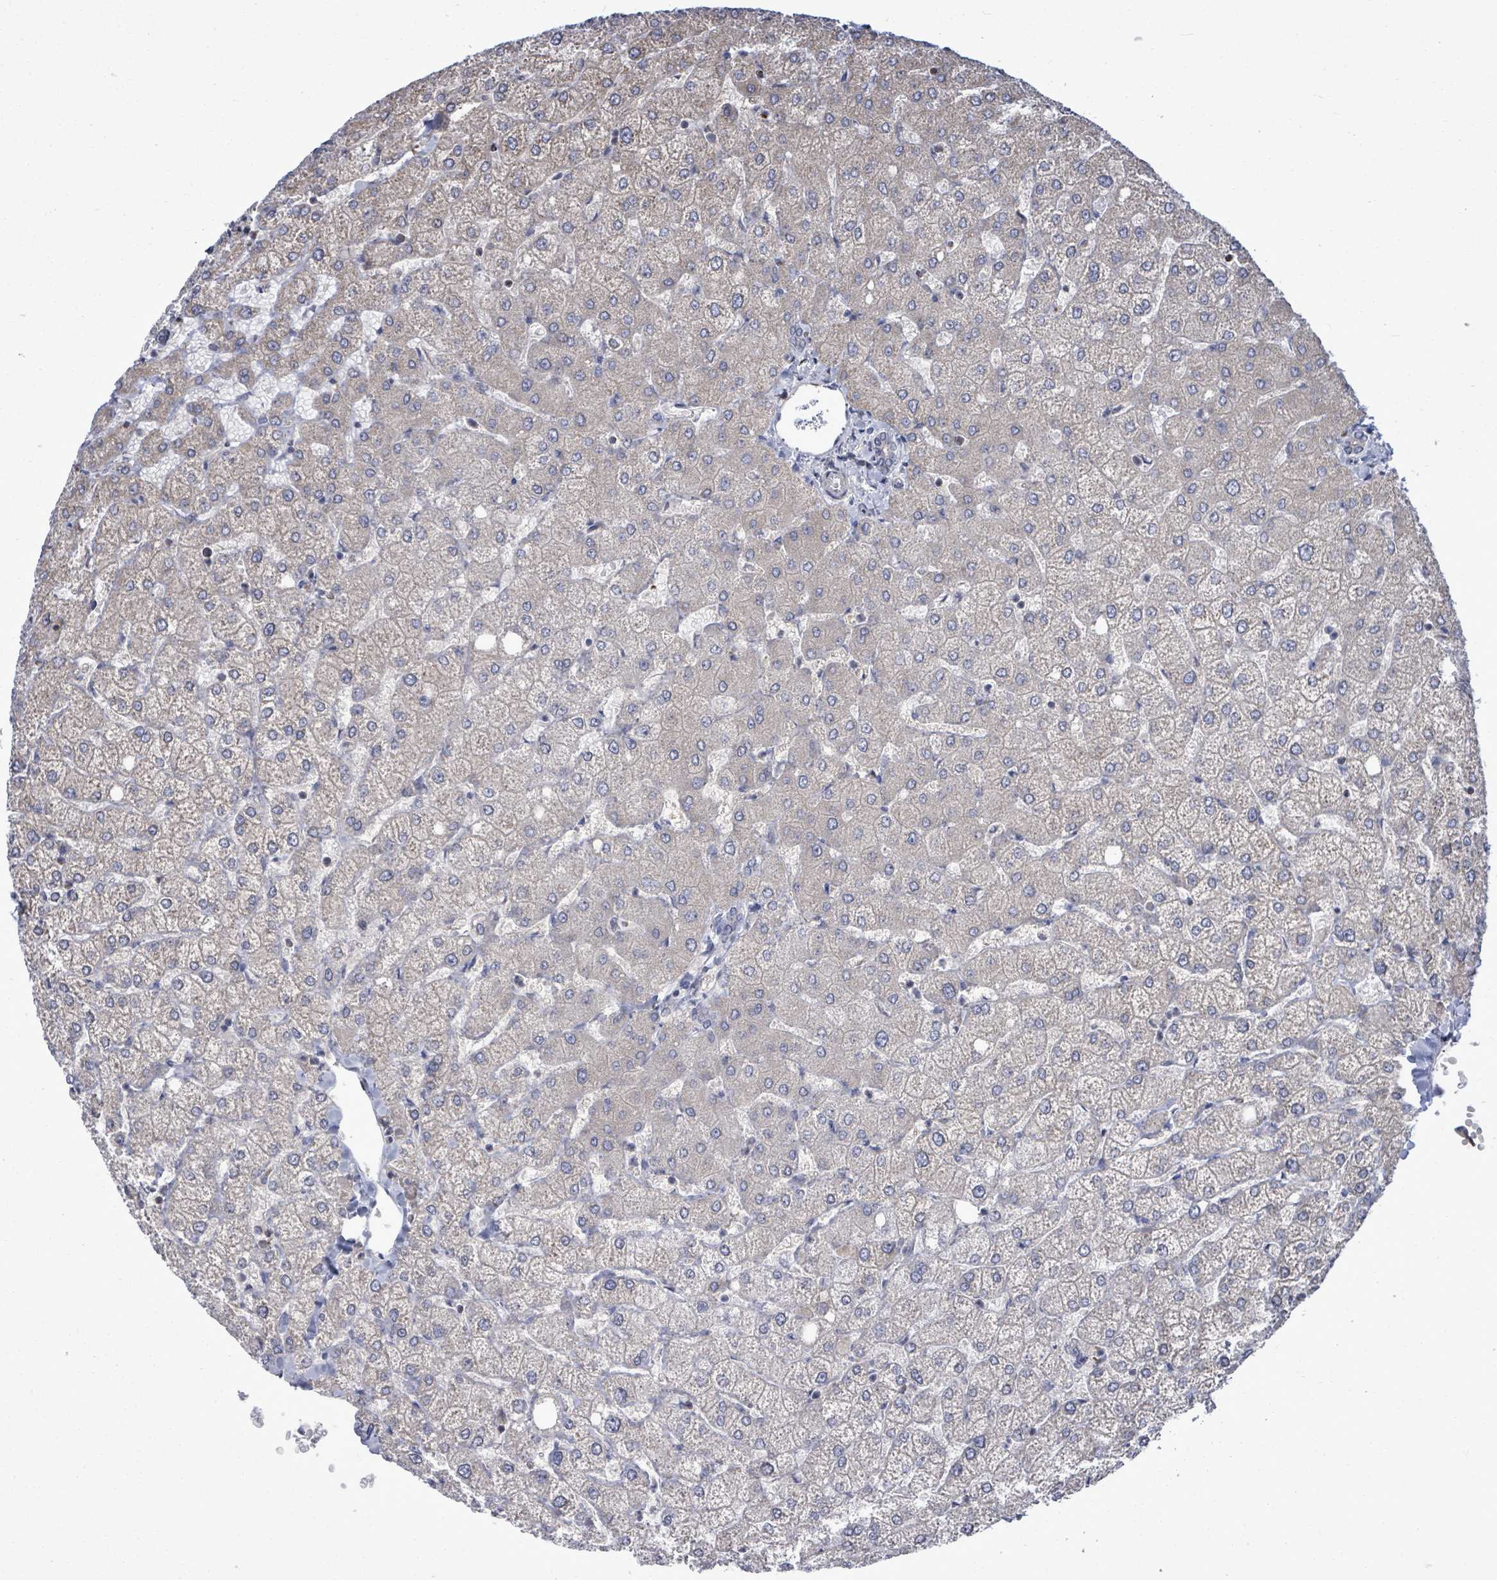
{"staining": {"intensity": "negative", "quantity": "none", "location": "none"}, "tissue": "liver", "cell_type": "Cholangiocytes", "image_type": "normal", "snomed": [{"axis": "morphology", "description": "Normal tissue, NOS"}, {"axis": "topography", "description": "Liver"}], "caption": "Immunohistochemistry of unremarkable human liver exhibits no staining in cholangiocytes. (DAB (3,3'-diaminobenzidine) immunohistochemistry visualized using brightfield microscopy, high magnification).", "gene": "PAPSS1", "patient": {"sex": "female", "age": 54}}